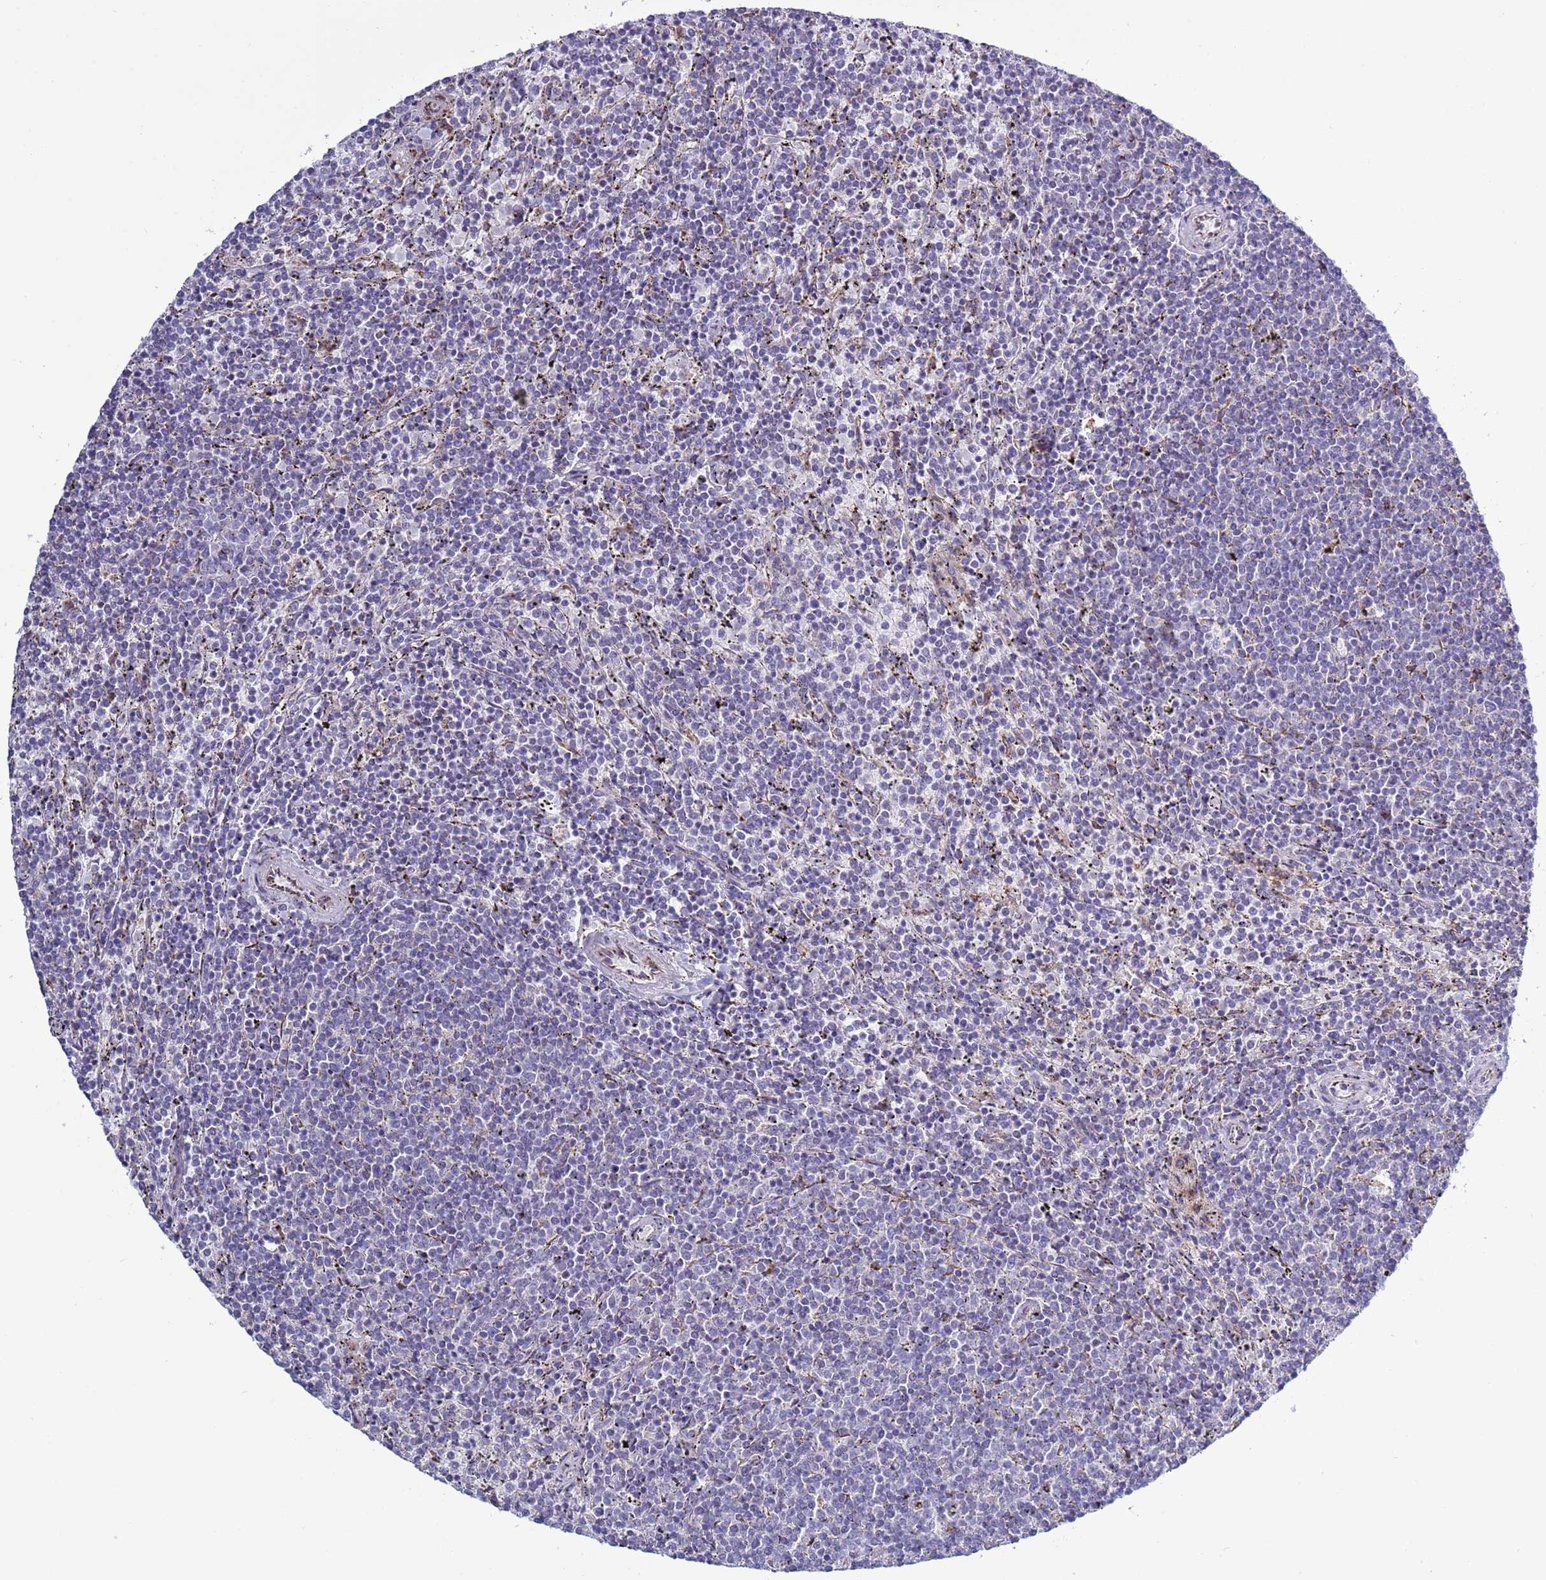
{"staining": {"intensity": "negative", "quantity": "none", "location": "none"}, "tissue": "lymphoma", "cell_type": "Tumor cells", "image_type": "cancer", "snomed": [{"axis": "morphology", "description": "Malignant lymphoma, non-Hodgkin's type, Low grade"}, {"axis": "topography", "description": "Spleen"}], "caption": "Tumor cells are negative for protein expression in human malignant lymphoma, non-Hodgkin's type (low-grade).", "gene": "ABHD17B", "patient": {"sex": "female", "age": 50}}